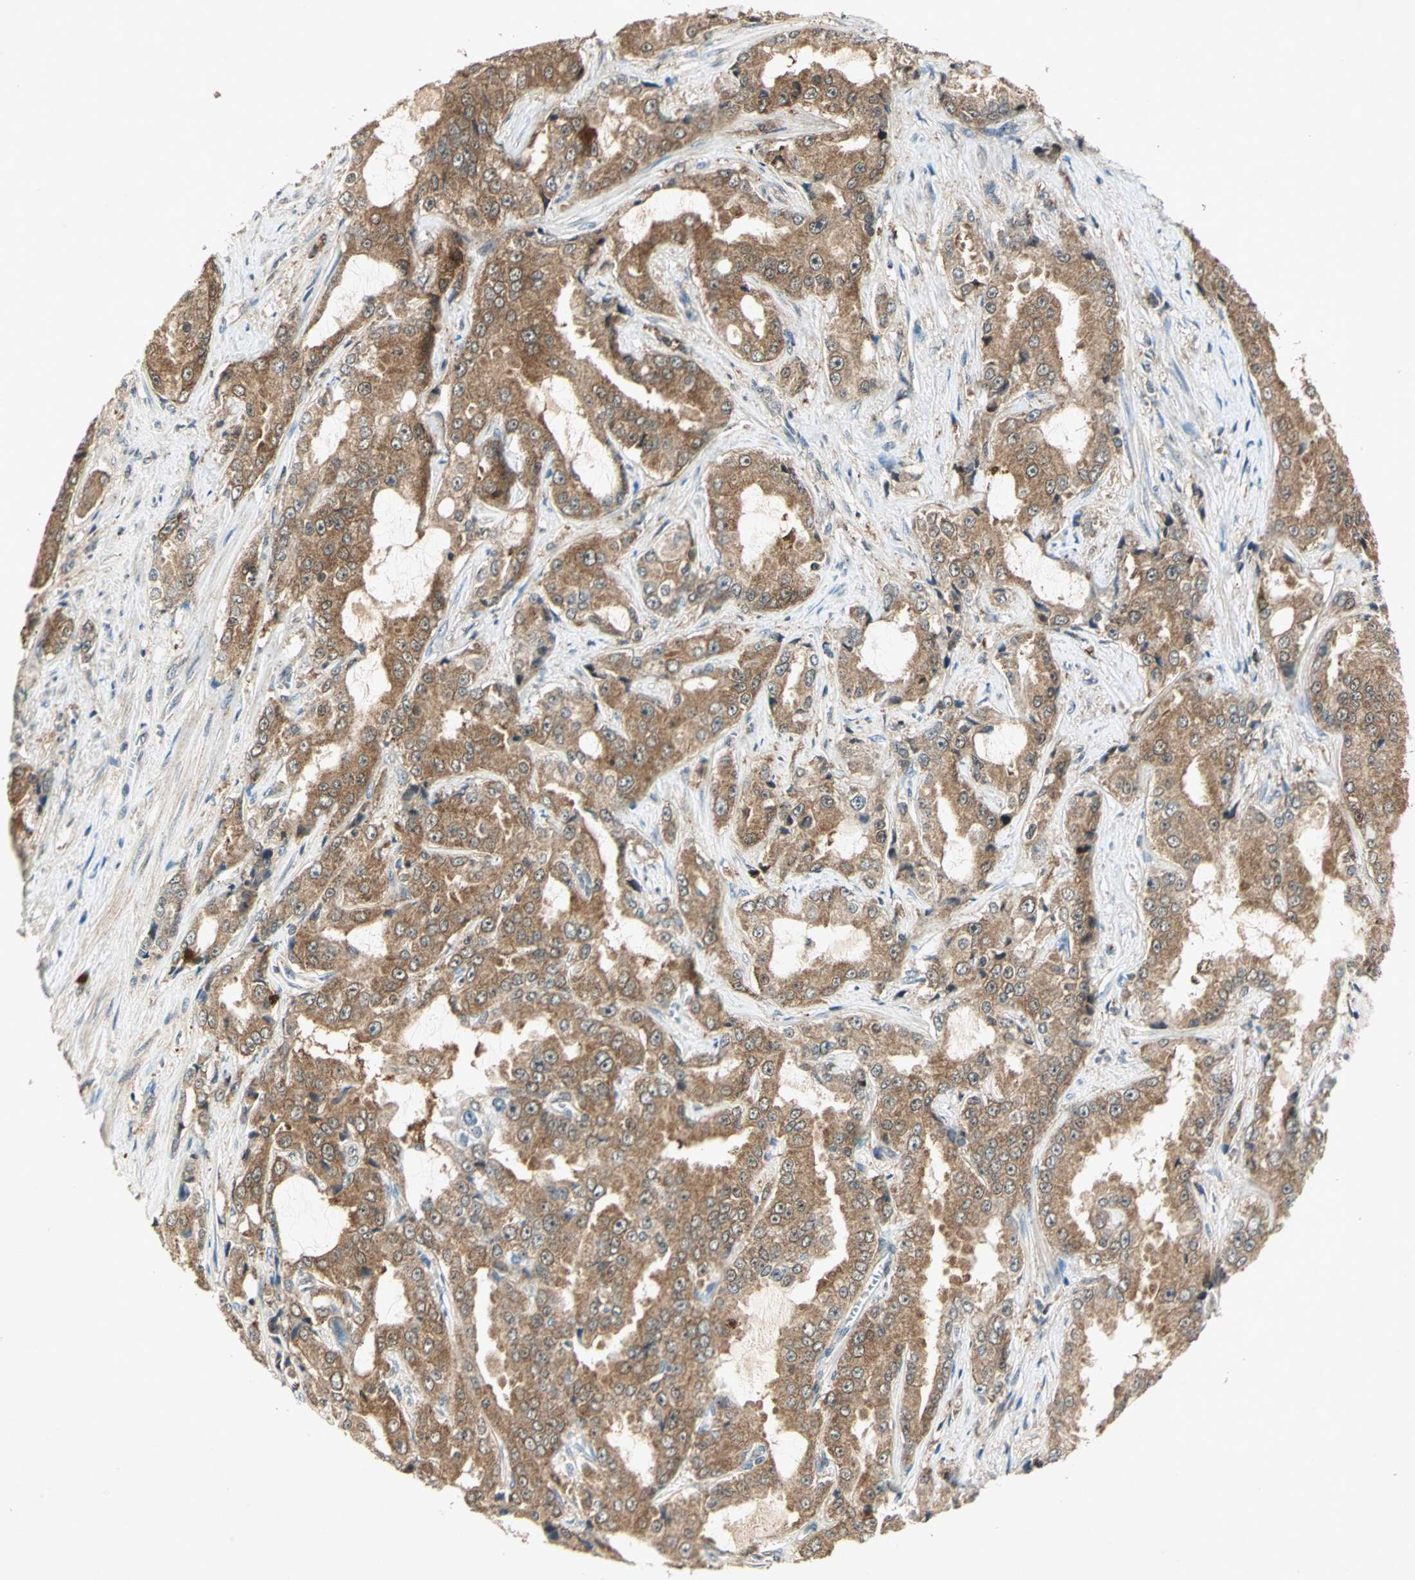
{"staining": {"intensity": "moderate", "quantity": ">75%", "location": "cytoplasmic/membranous"}, "tissue": "prostate cancer", "cell_type": "Tumor cells", "image_type": "cancer", "snomed": [{"axis": "morphology", "description": "Adenocarcinoma, High grade"}, {"axis": "topography", "description": "Prostate"}], "caption": "Immunohistochemistry (IHC) histopathology image of neoplastic tissue: prostate cancer (high-grade adenocarcinoma) stained using immunohistochemistry (IHC) exhibits medium levels of moderate protein expression localized specifically in the cytoplasmic/membranous of tumor cells, appearing as a cytoplasmic/membranous brown color.", "gene": "AHSA1", "patient": {"sex": "male", "age": 73}}